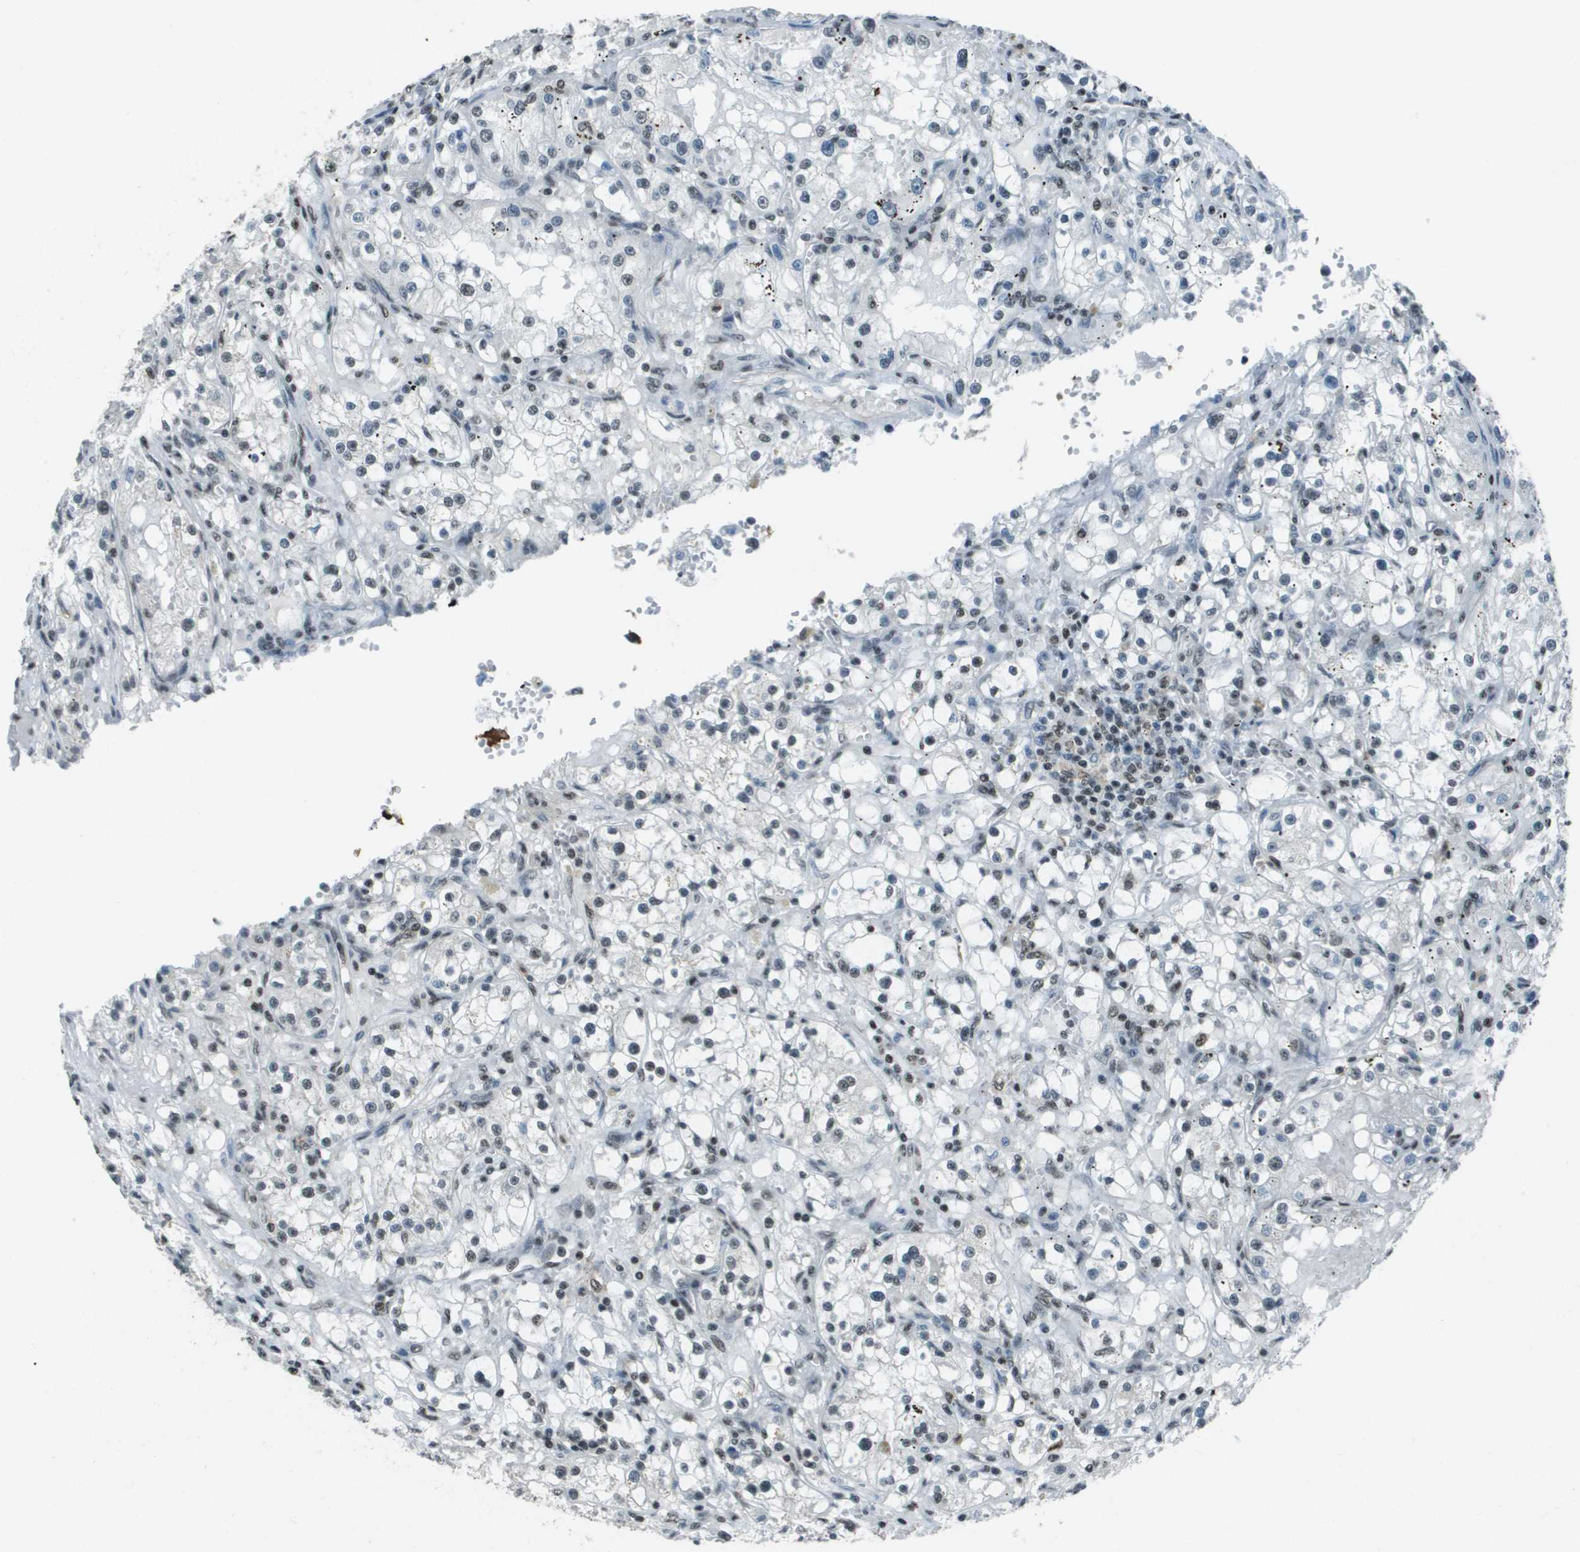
{"staining": {"intensity": "weak", "quantity": "<25%", "location": "nuclear"}, "tissue": "renal cancer", "cell_type": "Tumor cells", "image_type": "cancer", "snomed": [{"axis": "morphology", "description": "Adenocarcinoma, NOS"}, {"axis": "topography", "description": "Kidney"}], "caption": "This is an immunohistochemistry (IHC) histopathology image of renal cancer (adenocarcinoma). There is no expression in tumor cells.", "gene": "DEPDC1", "patient": {"sex": "male", "age": 56}}